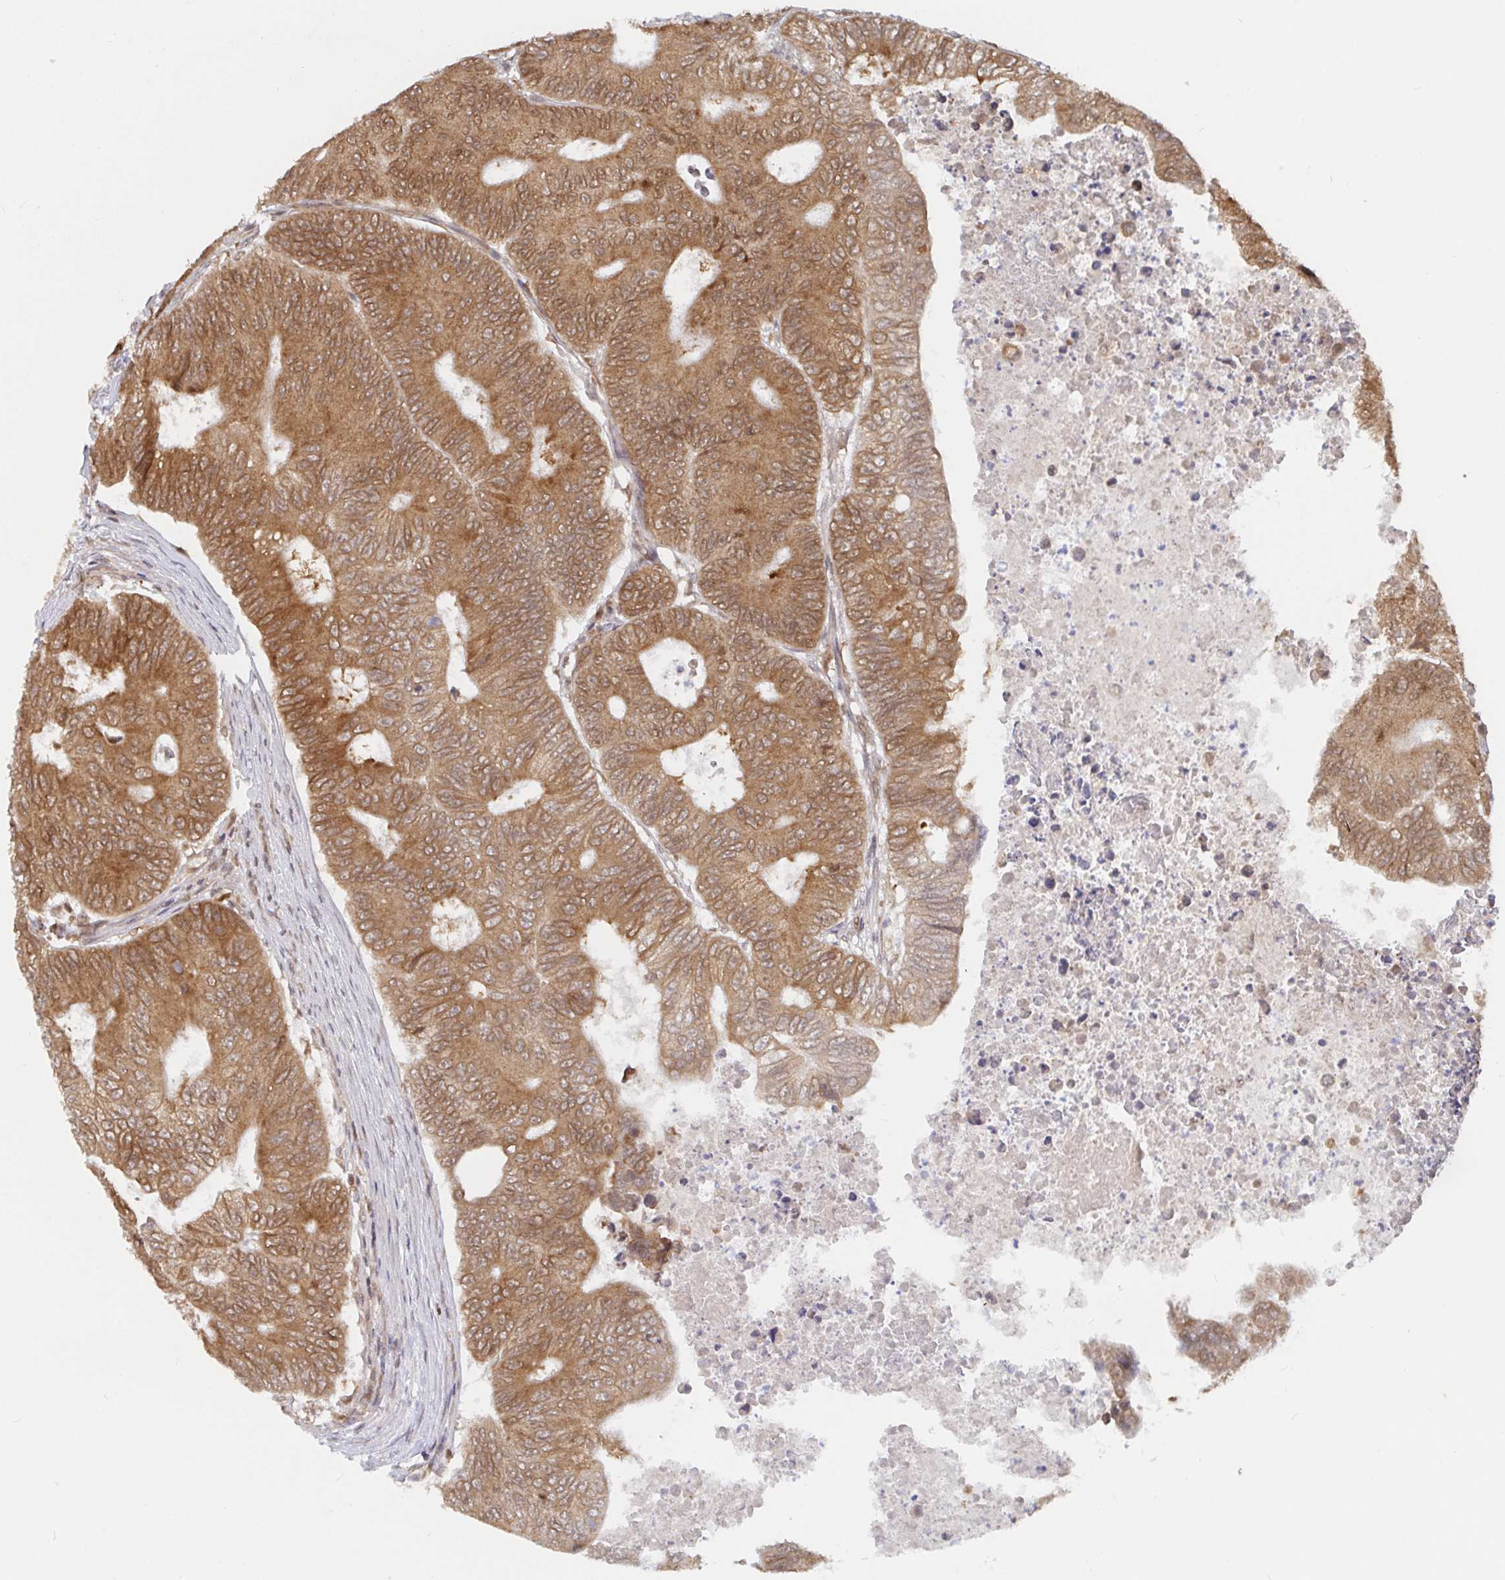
{"staining": {"intensity": "moderate", "quantity": ">75%", "location": "cytoplasmic/membranous"}, "tissue": "colorectal cancer", "cell_type": "Tumor cells", "image_type": "cancer", "snomed": [{"axis": "morphology", "description": "Adenocarcinoma, NOS"}, {"axis": "topography", "description": "Colon"}], "caption": "Immunohistochemical staining of colorectal cancer reveals medium levels of moderate cytoplasmic/membranous expression in about >75% of tumor cells.", "gene": "ALG1", "patient": {"sex": "female", "age": 48}}